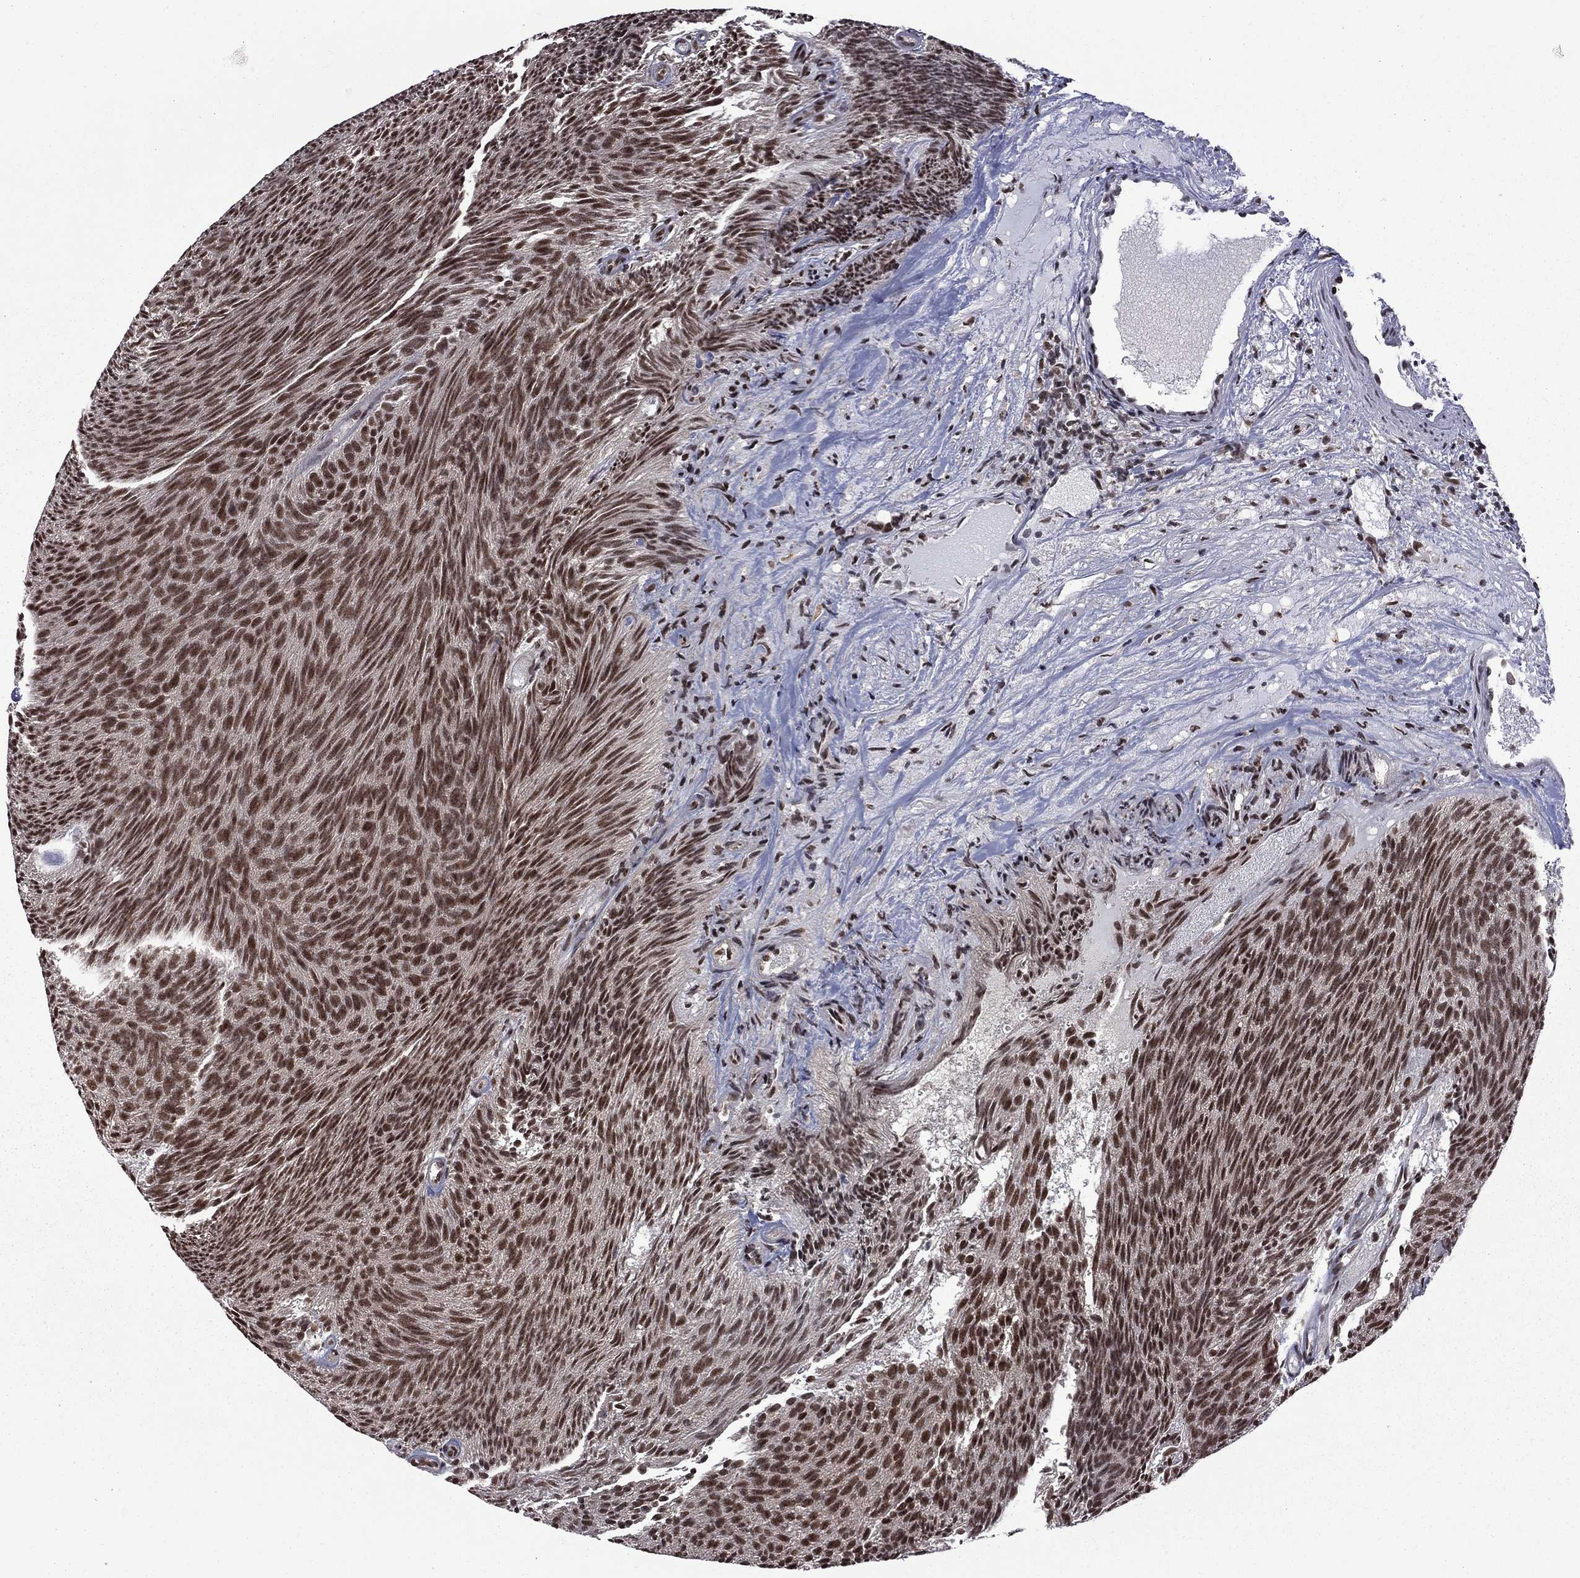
{"staining": {"intensity": "strong", "quantity": ">75%", "location": "nuclear"}, "tissue": "urothelial cancer", "cell_type": "Tumor cells", "image_type": "cancer", "snomed": [{"axis": "morphology", "description": "Urothelial carcinoma, Low grade"}, {"axis": "topography", "description": "Urinary bladder"}], "caption": "Urothelial cancer stained with IHC displays strong nuclear expression in about >75% of tumor cells.", "gene": "MED25", "patient": {"sex": "male", "age": 77}}